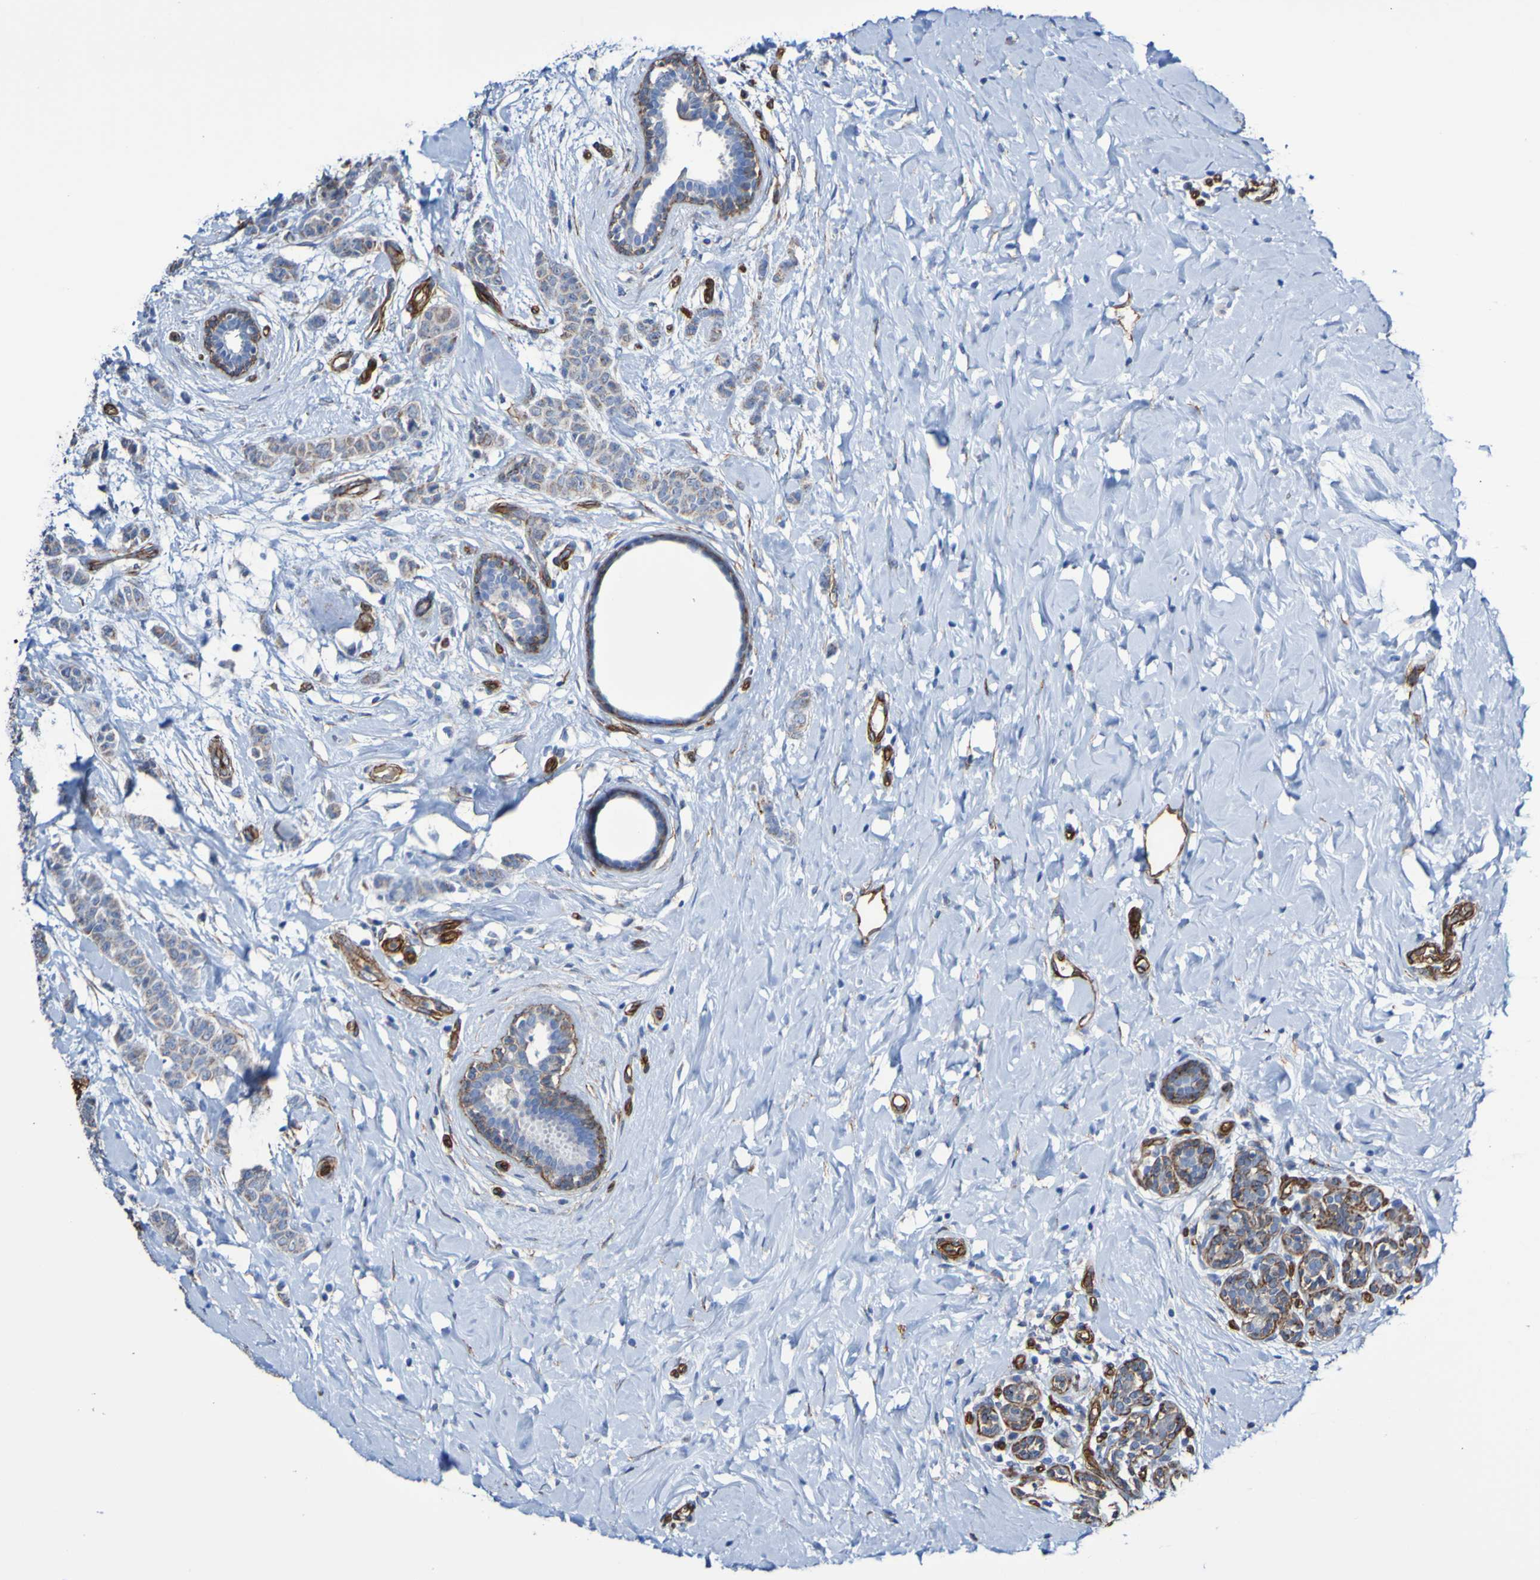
{"staining": {"intensity": "weak", "quantity": ">75%", "location": "cytoplasmic/membranous"}, "tissue": "breast cancer", "cell_type": "Tumor cells", "image_type": "cancer", "snomed": [{"axis": "morphology", "description": "Normal tissue, NOS"}, {"axis": "morphology", "description": "Duct carcinoma"}, {"axis": "topography", "description": "Breast"}], "caption": "Weak cytoplasmic/membranous staining for a protein is identified in approximately >75% of tumor cells of breast cancer using immunohistochemistry.", "gene": "ELMOD3", "patient": {"sex": "female", "age": 40}}